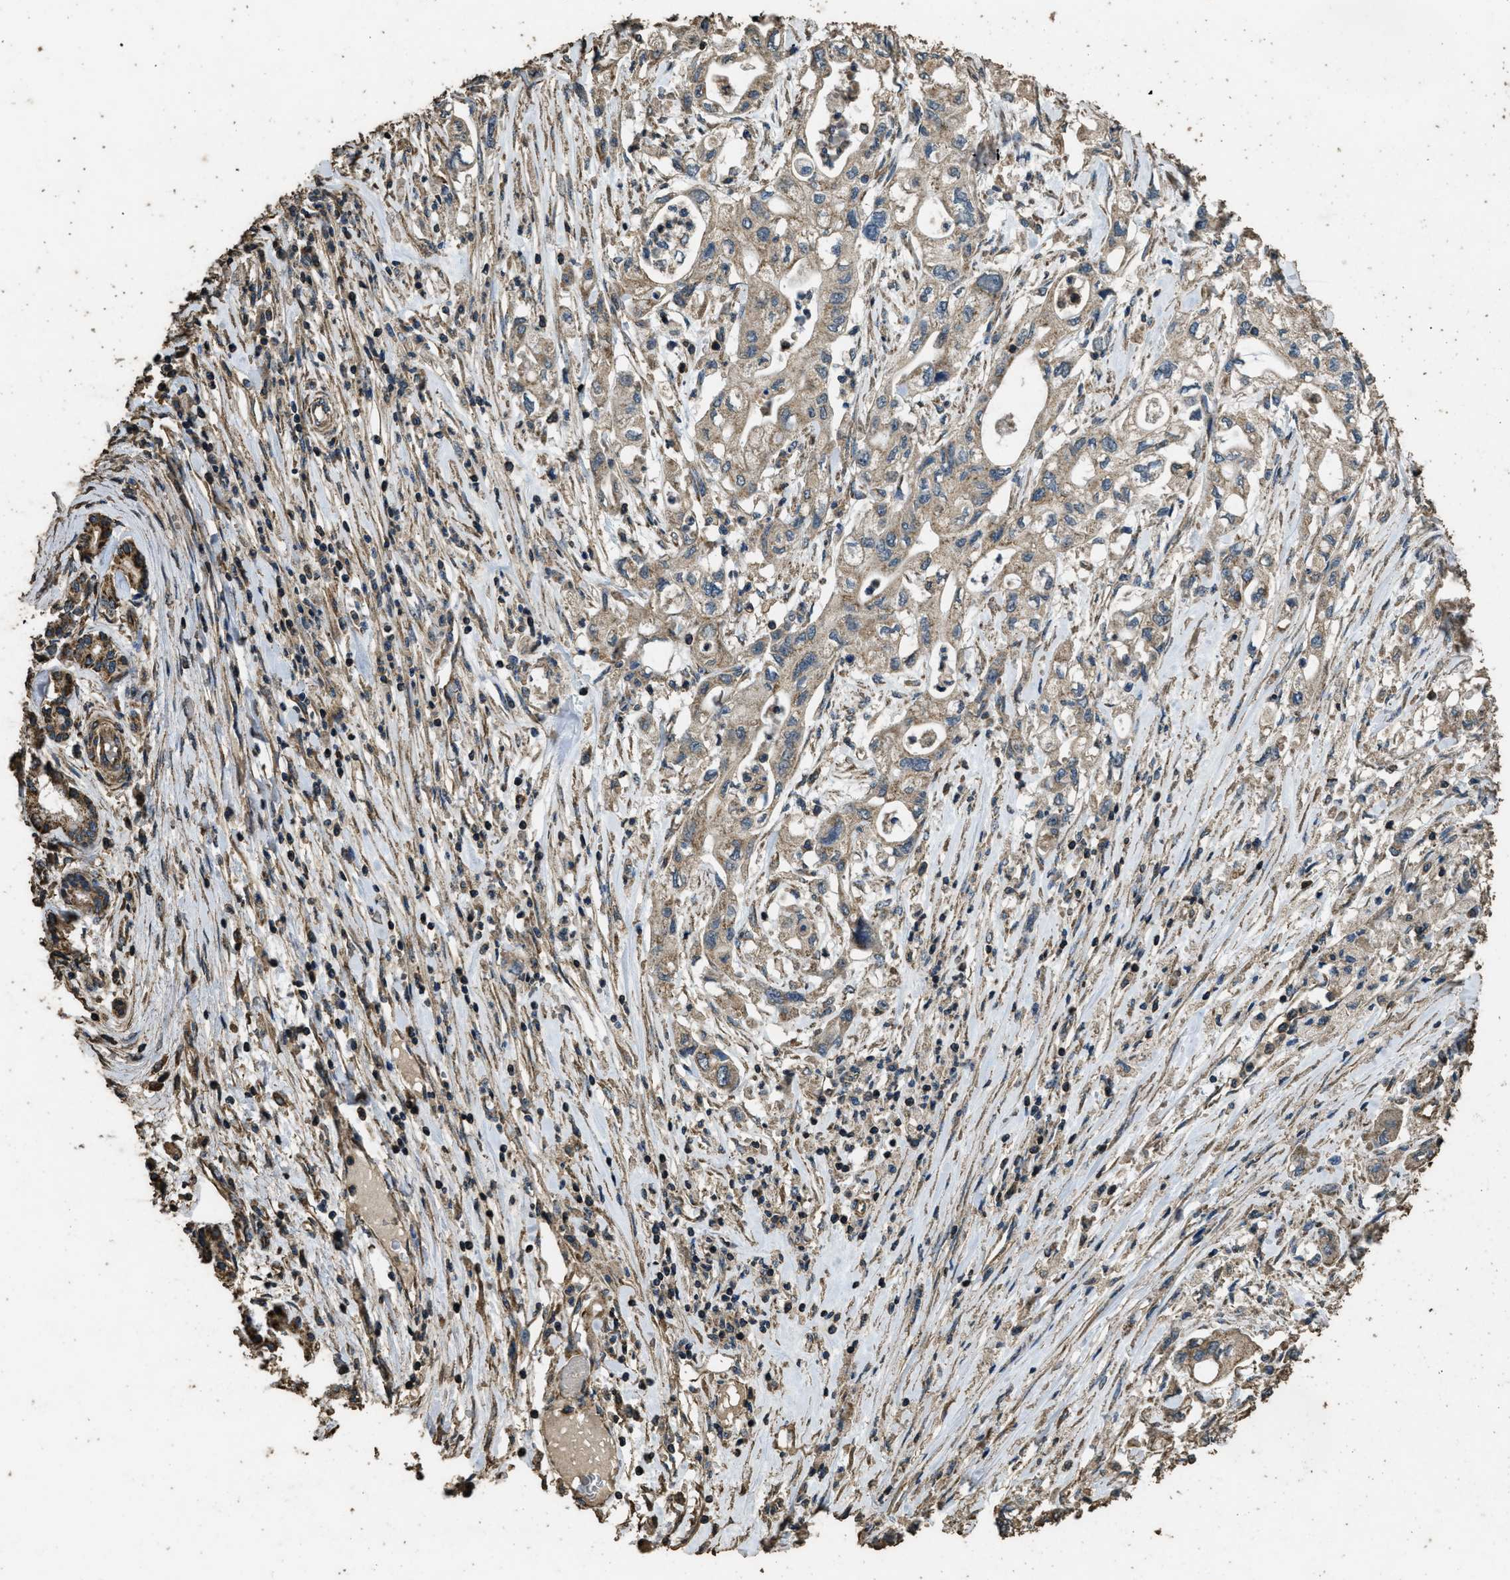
{"staining": {"intensity": "weak", "quantity": ">75%", "location": "cytoplasmic/membranous"}, "tissue": "pancreatic cancer", "cell_type": "Tumor cells", "image_type": "cancer", "snomed": [{"axis": "morphology", "description": "Adenocarcinoma, NOS"}, {"axis": "topography", "description": "Pancreas"}], "caption": "High-magnification brightfield microscopy of pancreatic cancer stained with DAB (brown) and counterstained with hematoxylin (blue). tumor cells exhibit weak cytoplasmic/membranous positivity is identified in approximately>75% of cells.", "gene": "CYRIA", "patient": {"sex": "male", "age": 79}}